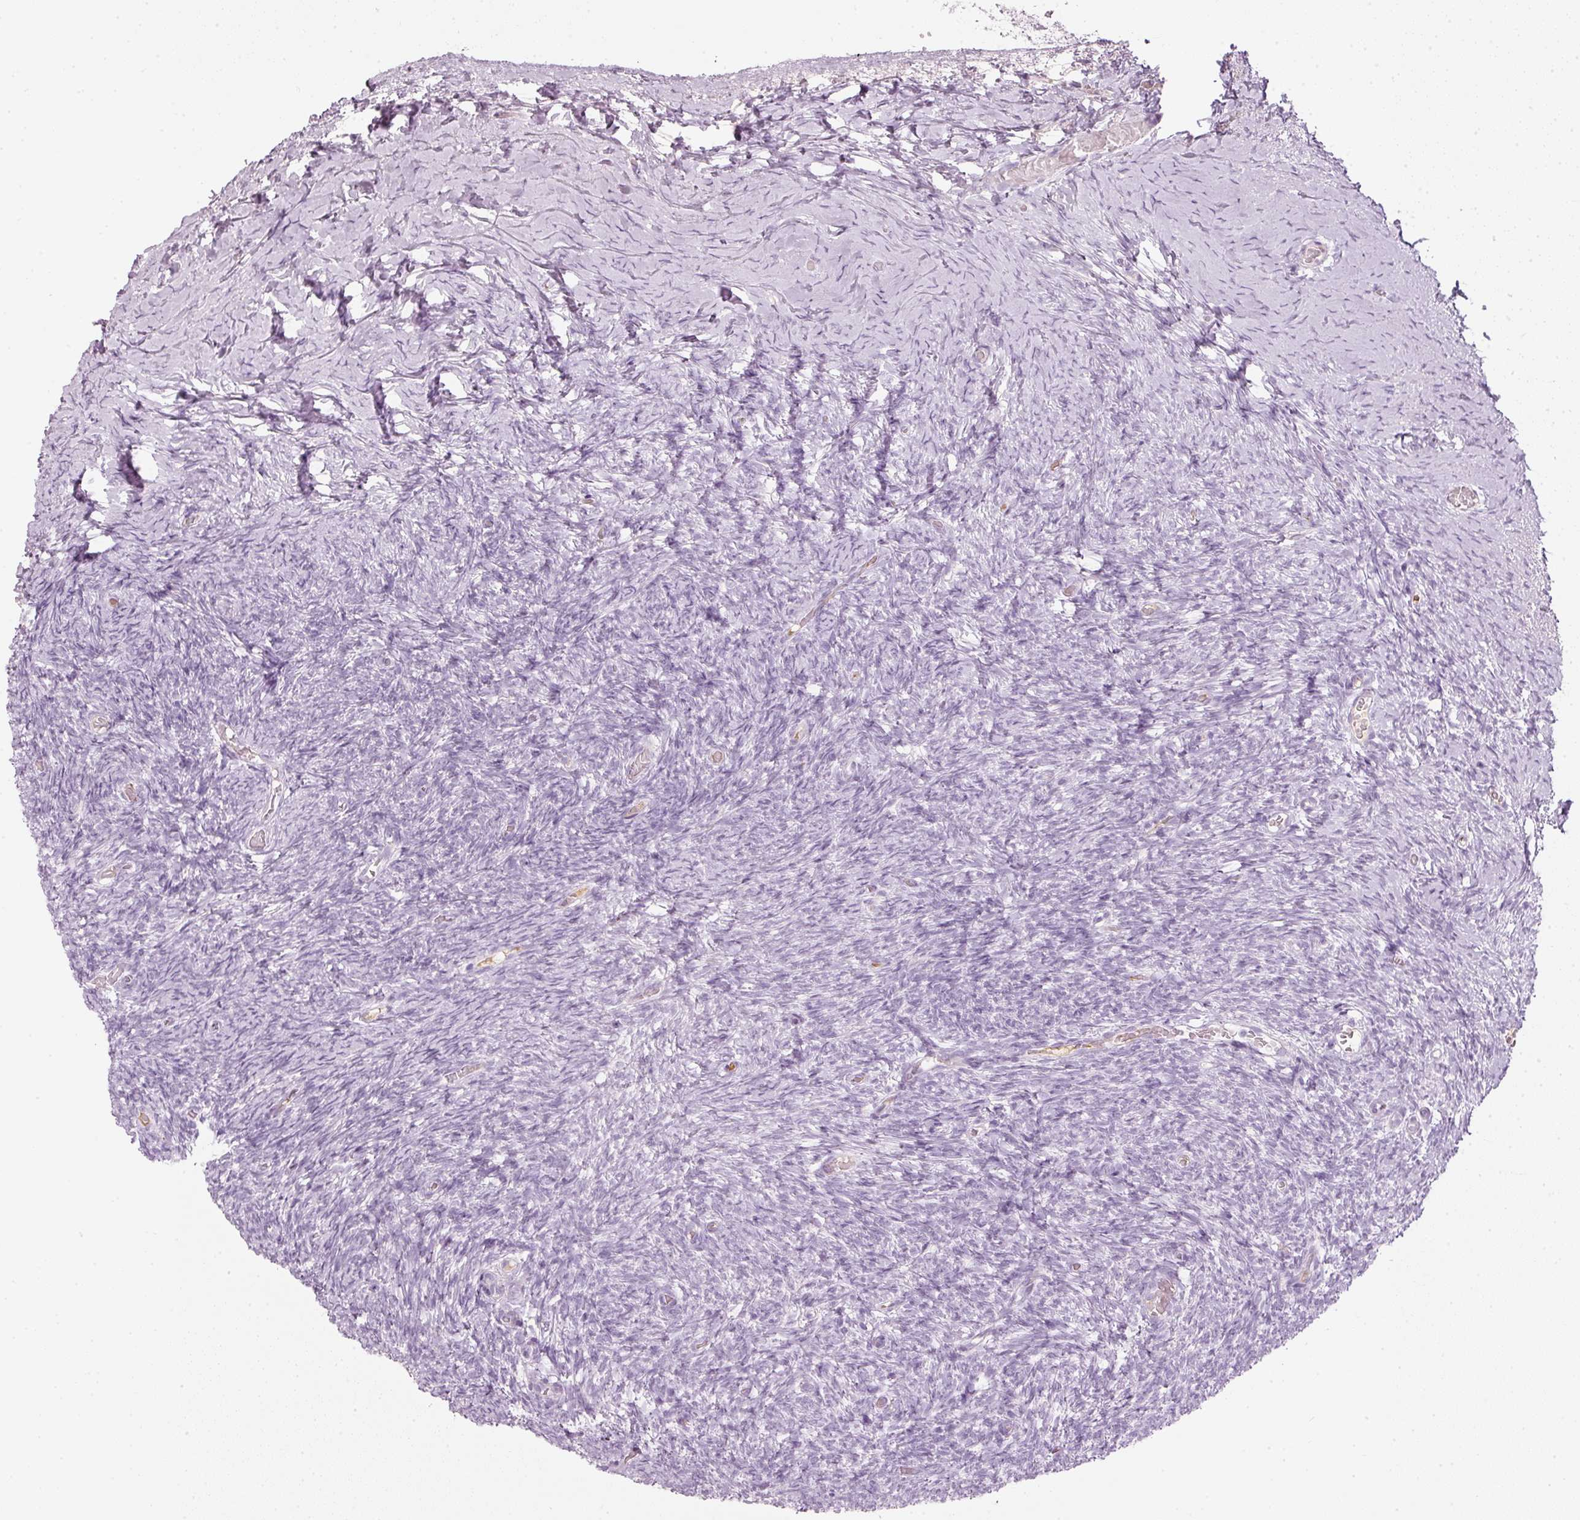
{"staining": {"intensity": "negative", "quantity": "none", "location": "none"}, "tissue": "ovary", "cell_type": "Follicle cells", "image_type": "normal", "snomed": [{"axis": "morphology", "description": "Normal tissue, NOS"}, {"axis": "topography", "description": "Ovary"}], "caption": "DAB immunohistochemical staining of unremarkable ovary displays no significant expression in follicle cells. (Stains: DAB (3,3'-diaminobenzidine) immunohistochemistry (IHC) with hematoxylin counter stain, Microscopy: brightfield microscopy at high magnification).", "gene": "VCAM1", "patient": {"sex": "female", "age": 39}}